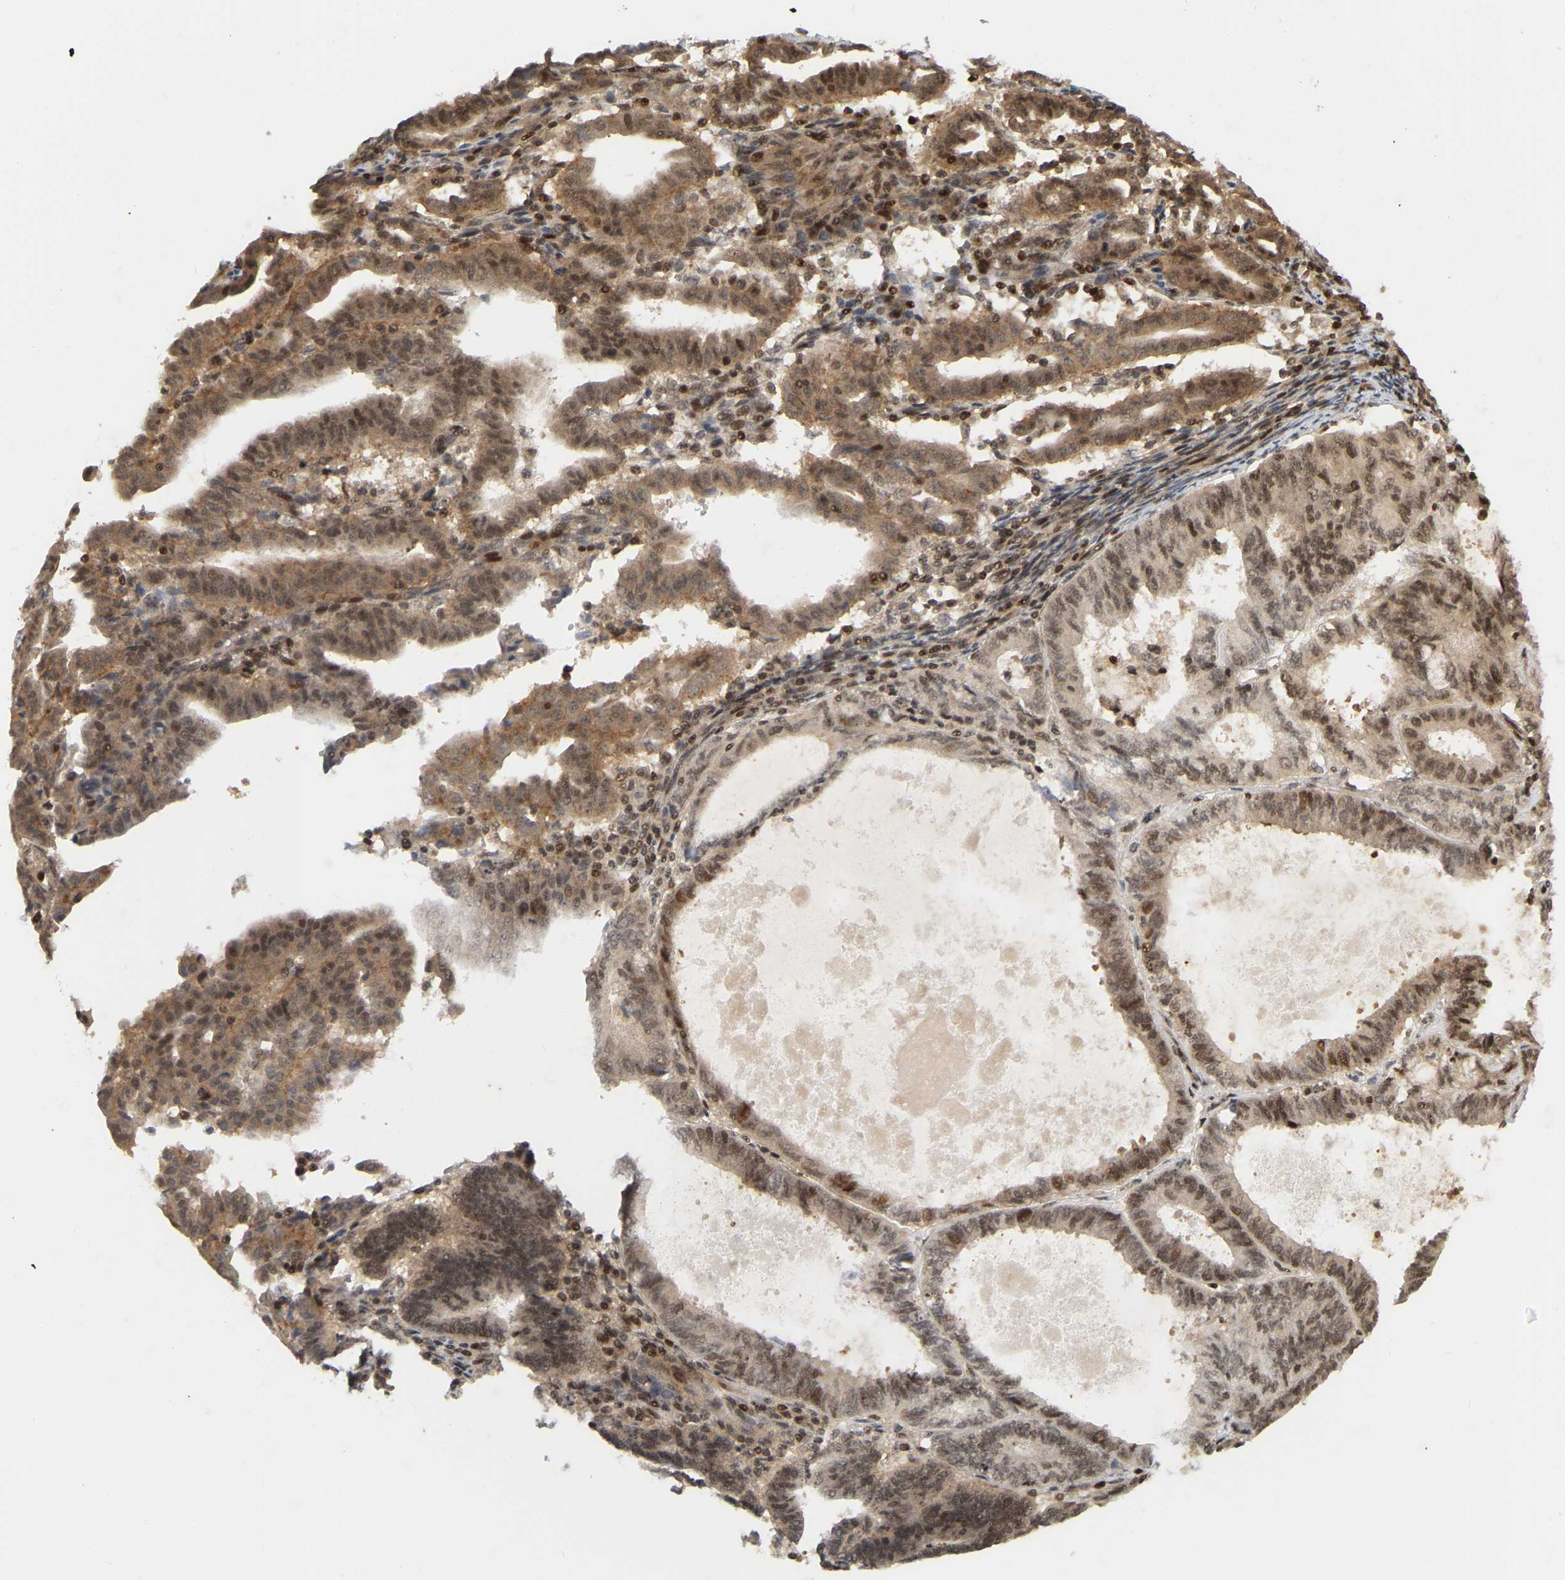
{"staining": {"intensity": "moderate", "quantity": ">75%", "location": "cytoplasmic/membranous,nuclear"}, "tissue": "endometrial cancer", "cell_type": "Tumor cells", "image_type": "cancer", "snomed": [{"axis": "morphology", "description": "Adenocarcinoma, NOS"}, {"axis": "topography", "description": "Uterus"}], "caption": "Immunohistochemical staining of human endometrial adenocarcinoma reveals moderate cytoplasmic/membranous and nuclear protein staining in about >75% of tumor cells.", "gene": "NFE2L2", "patient": {"sex": "female", "age": 83}}